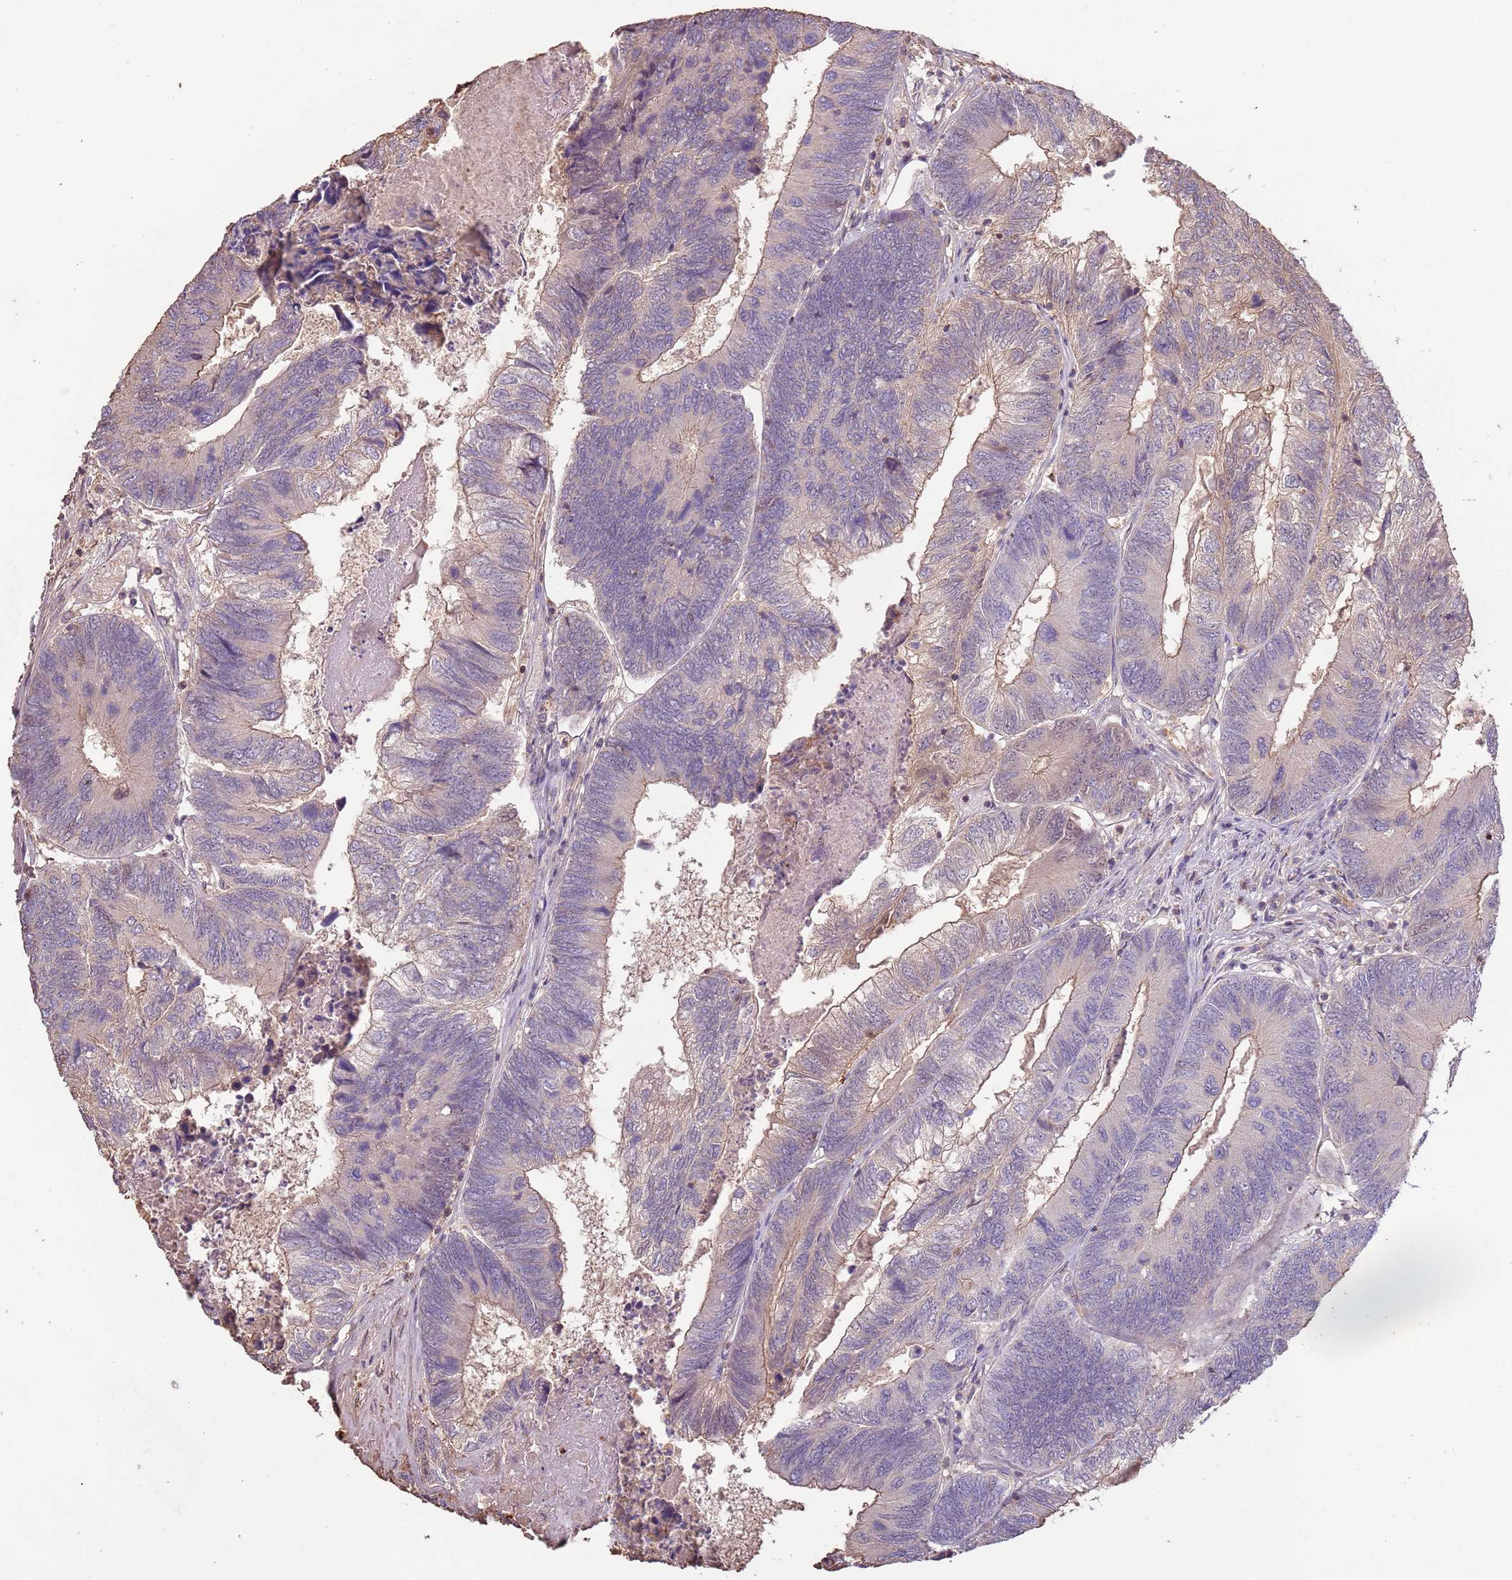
{"staining": {"intensity": "weak", "quantity": "25%-75%", "location": "cytoplasmic/membranous"}, "tissue": "colorectal cancer", "cell_type": "Tumor cells", "image_type": "cancer", "snomed": [{"axis": "morphology", "description": "Adenocarcinoma, NOS"}, {"axis": "topography", "description": "Colon"}], "caption": "Protein expression analysis of human adenocarcinoma (colorectal) reveals weak cytoplasmic/membranous positivity in about 25%-75% of tumor cells.", "gene": "FECH", "patient": {"sex": "female", "age": 67}}